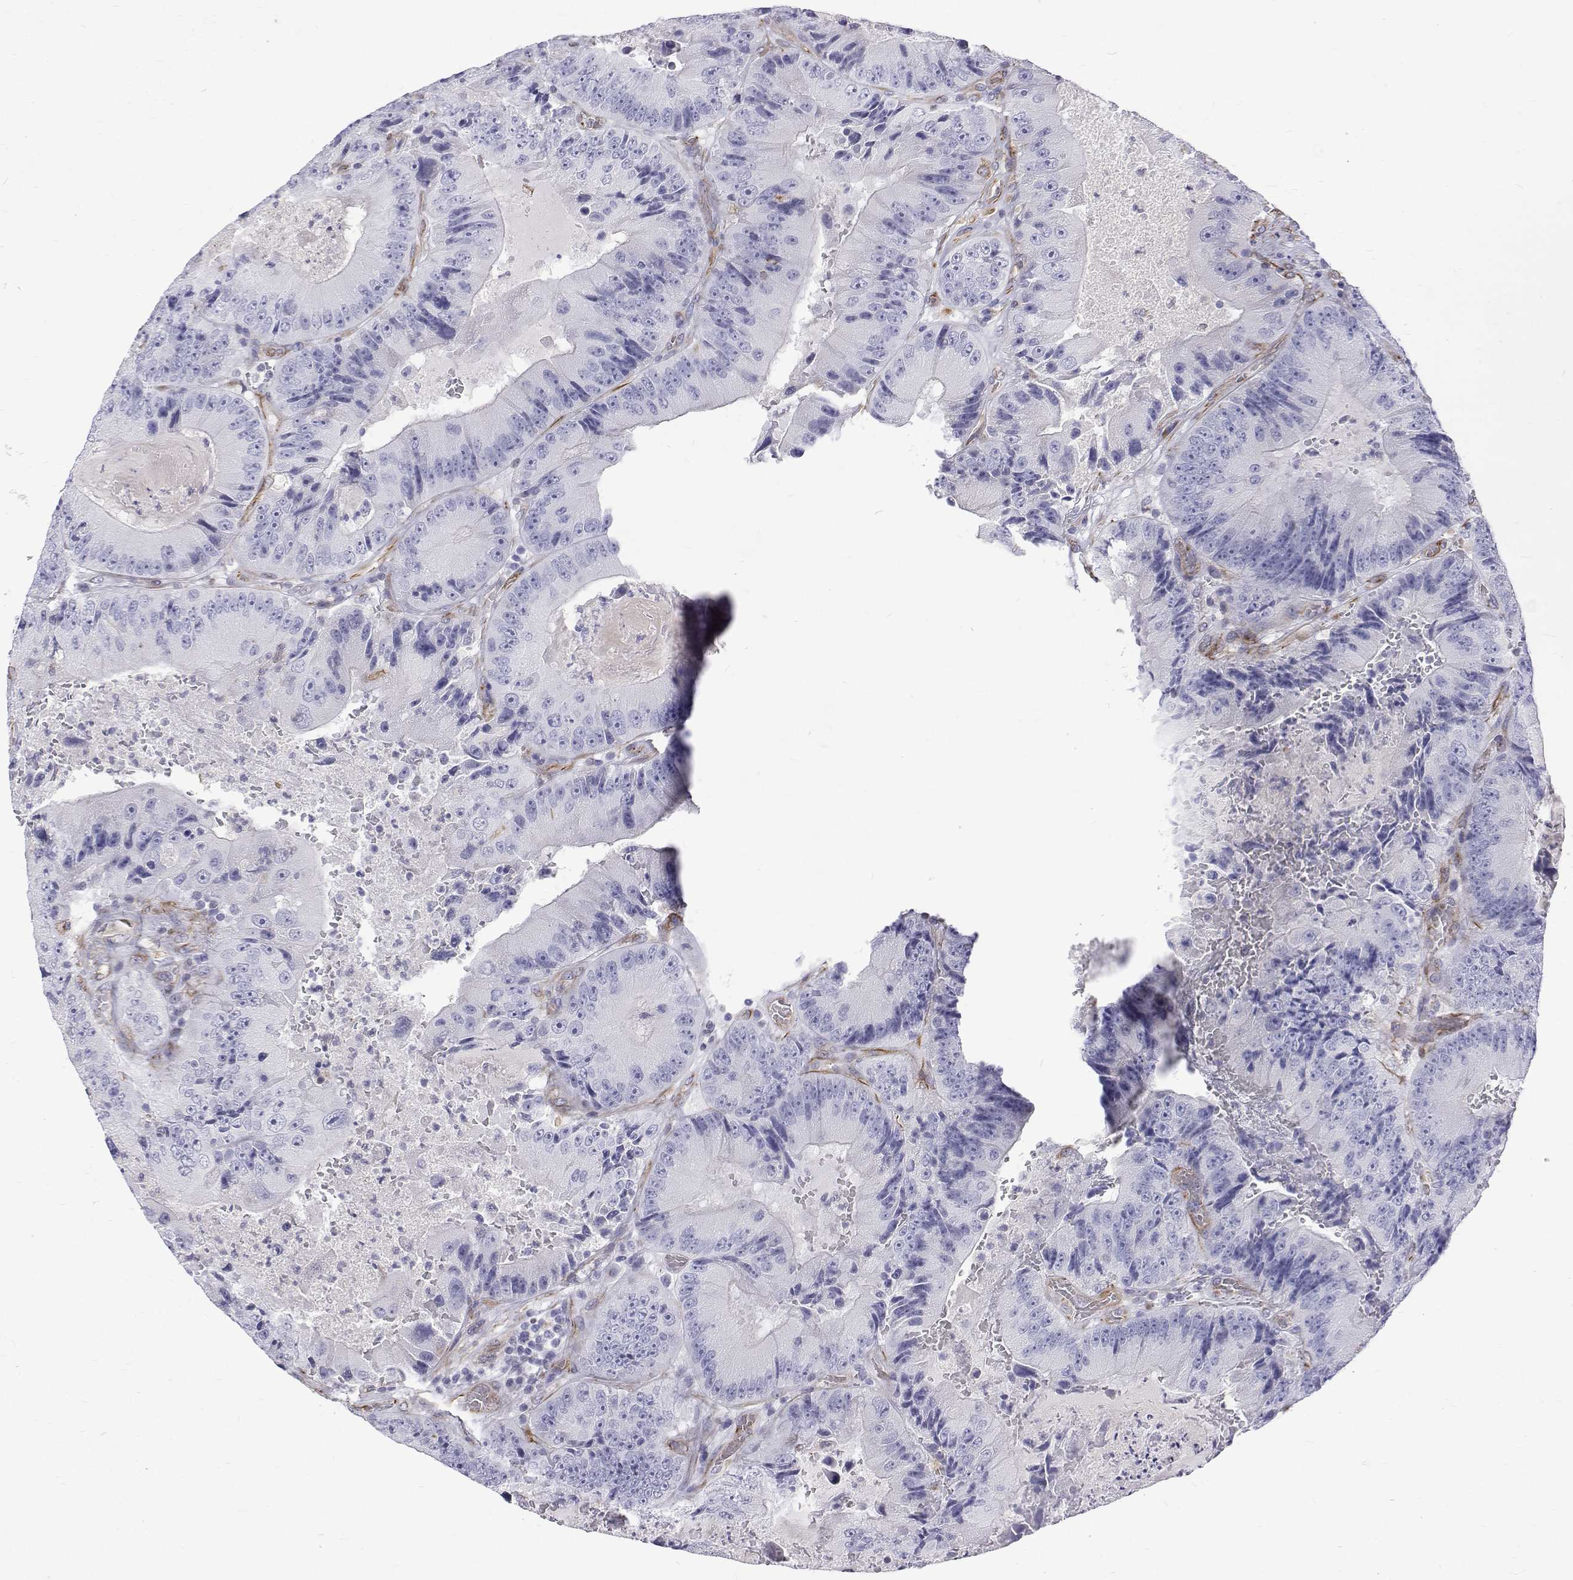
{"staining": {"intensity": "negative", "quantity": "none", "location": "none"}, "tissue": "colorectal cancer", "cell_type": "Tumor cells", "image_type": "cancer", "snomed": [{"axis": "morphology", "description": "Adenocarcinoma, NOS"}, {"axis": "topography", "description": "Colon"}], "caption": "DAB immunohistochemical staining of human colorectal adenocarcinoma shows no significant positivity in tumor cells.", "gene": "OPRPN", "patient": {"sex": "female", "age": 86}}